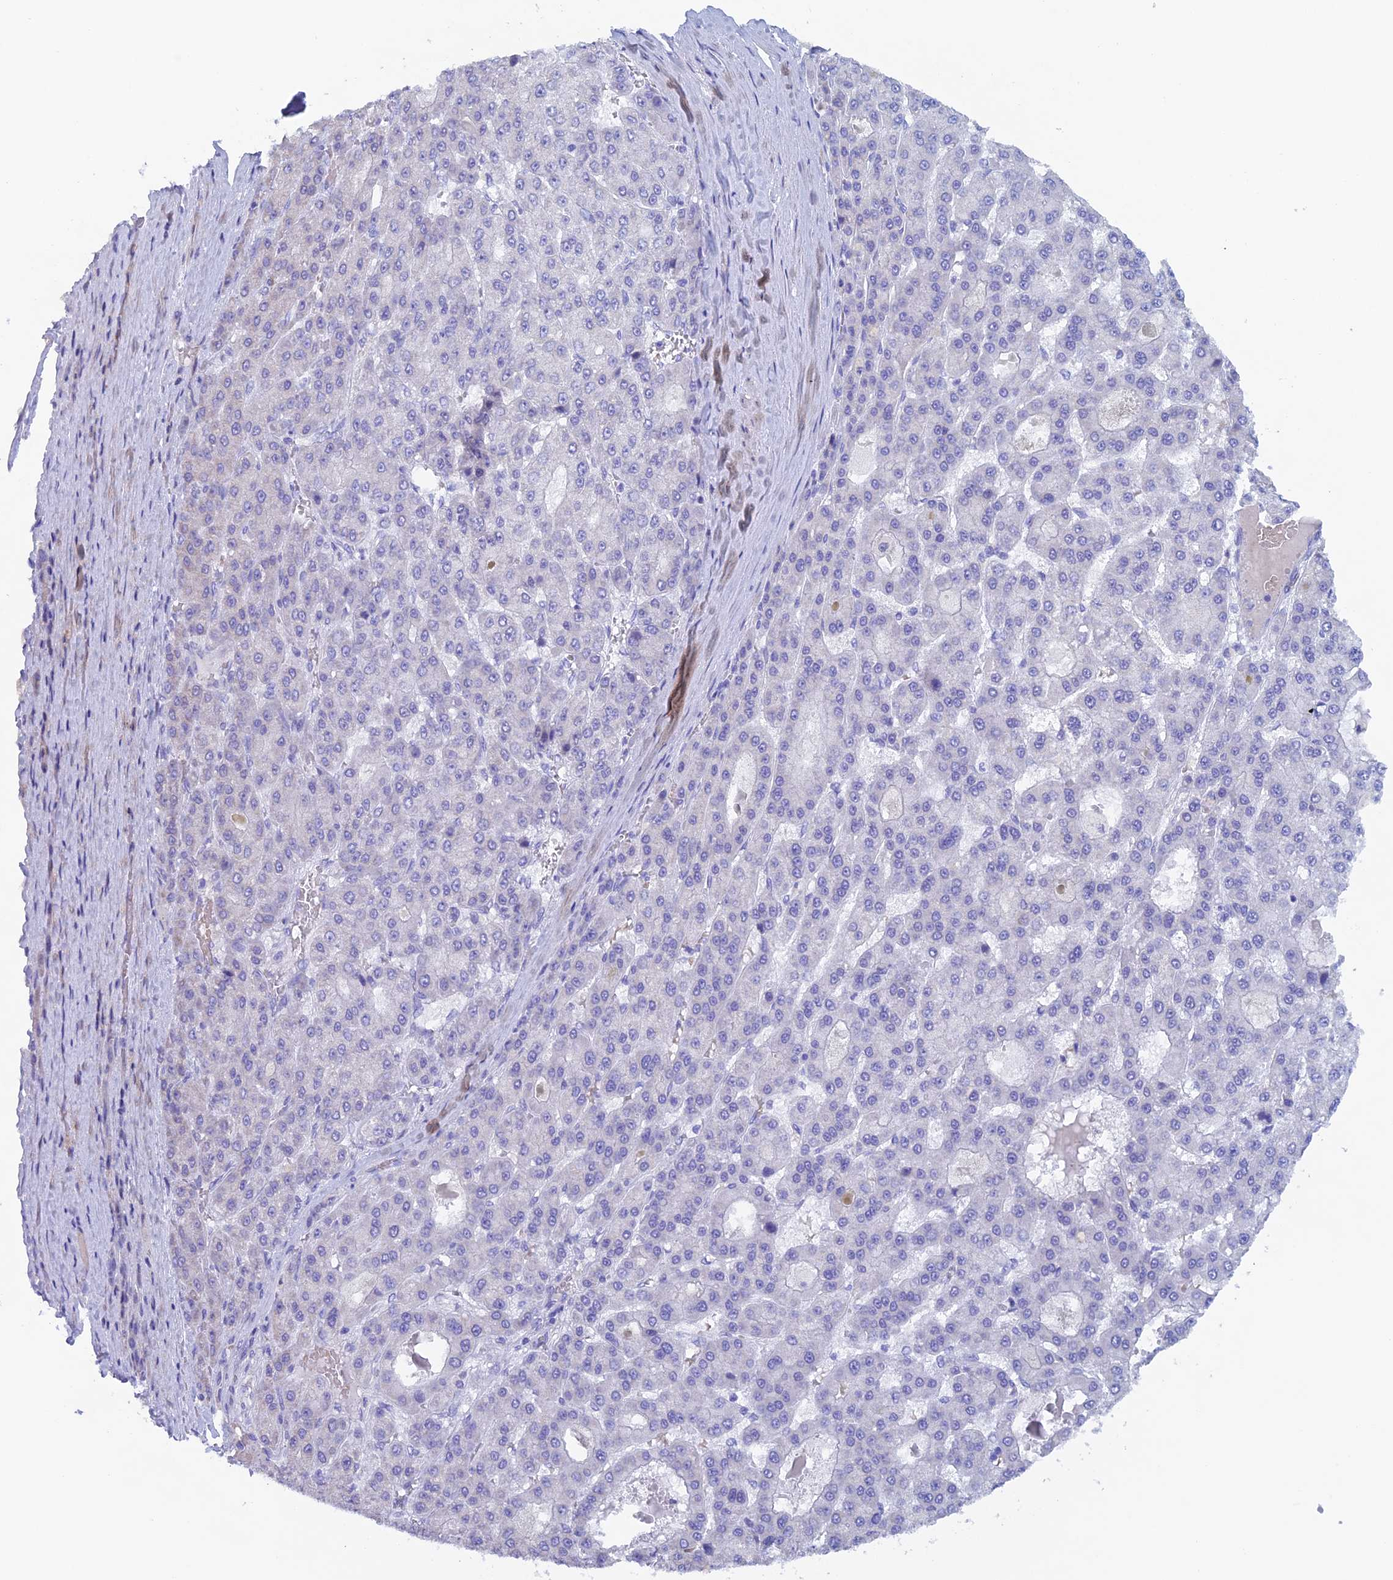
{"staining": {"intensity": "negative", "quantity": "none", "location": "none"}, "tissue": "liver cancer", "cell_type": "Tumor cells", "image_type": "cancer", "snomed": [{"axis": "morphology", "description": "Carcinoma, Hepatocellular, NOS"}, {"axis": "topography", "description": "Liver"}], "caption": "This is a photomicrograph of IHC staining of hepatocellular carcinoma (liver), which shows no staining in tumor cells.", "gene": "PSMC3IP", "patient": {"sex": "male", "age": 70}}